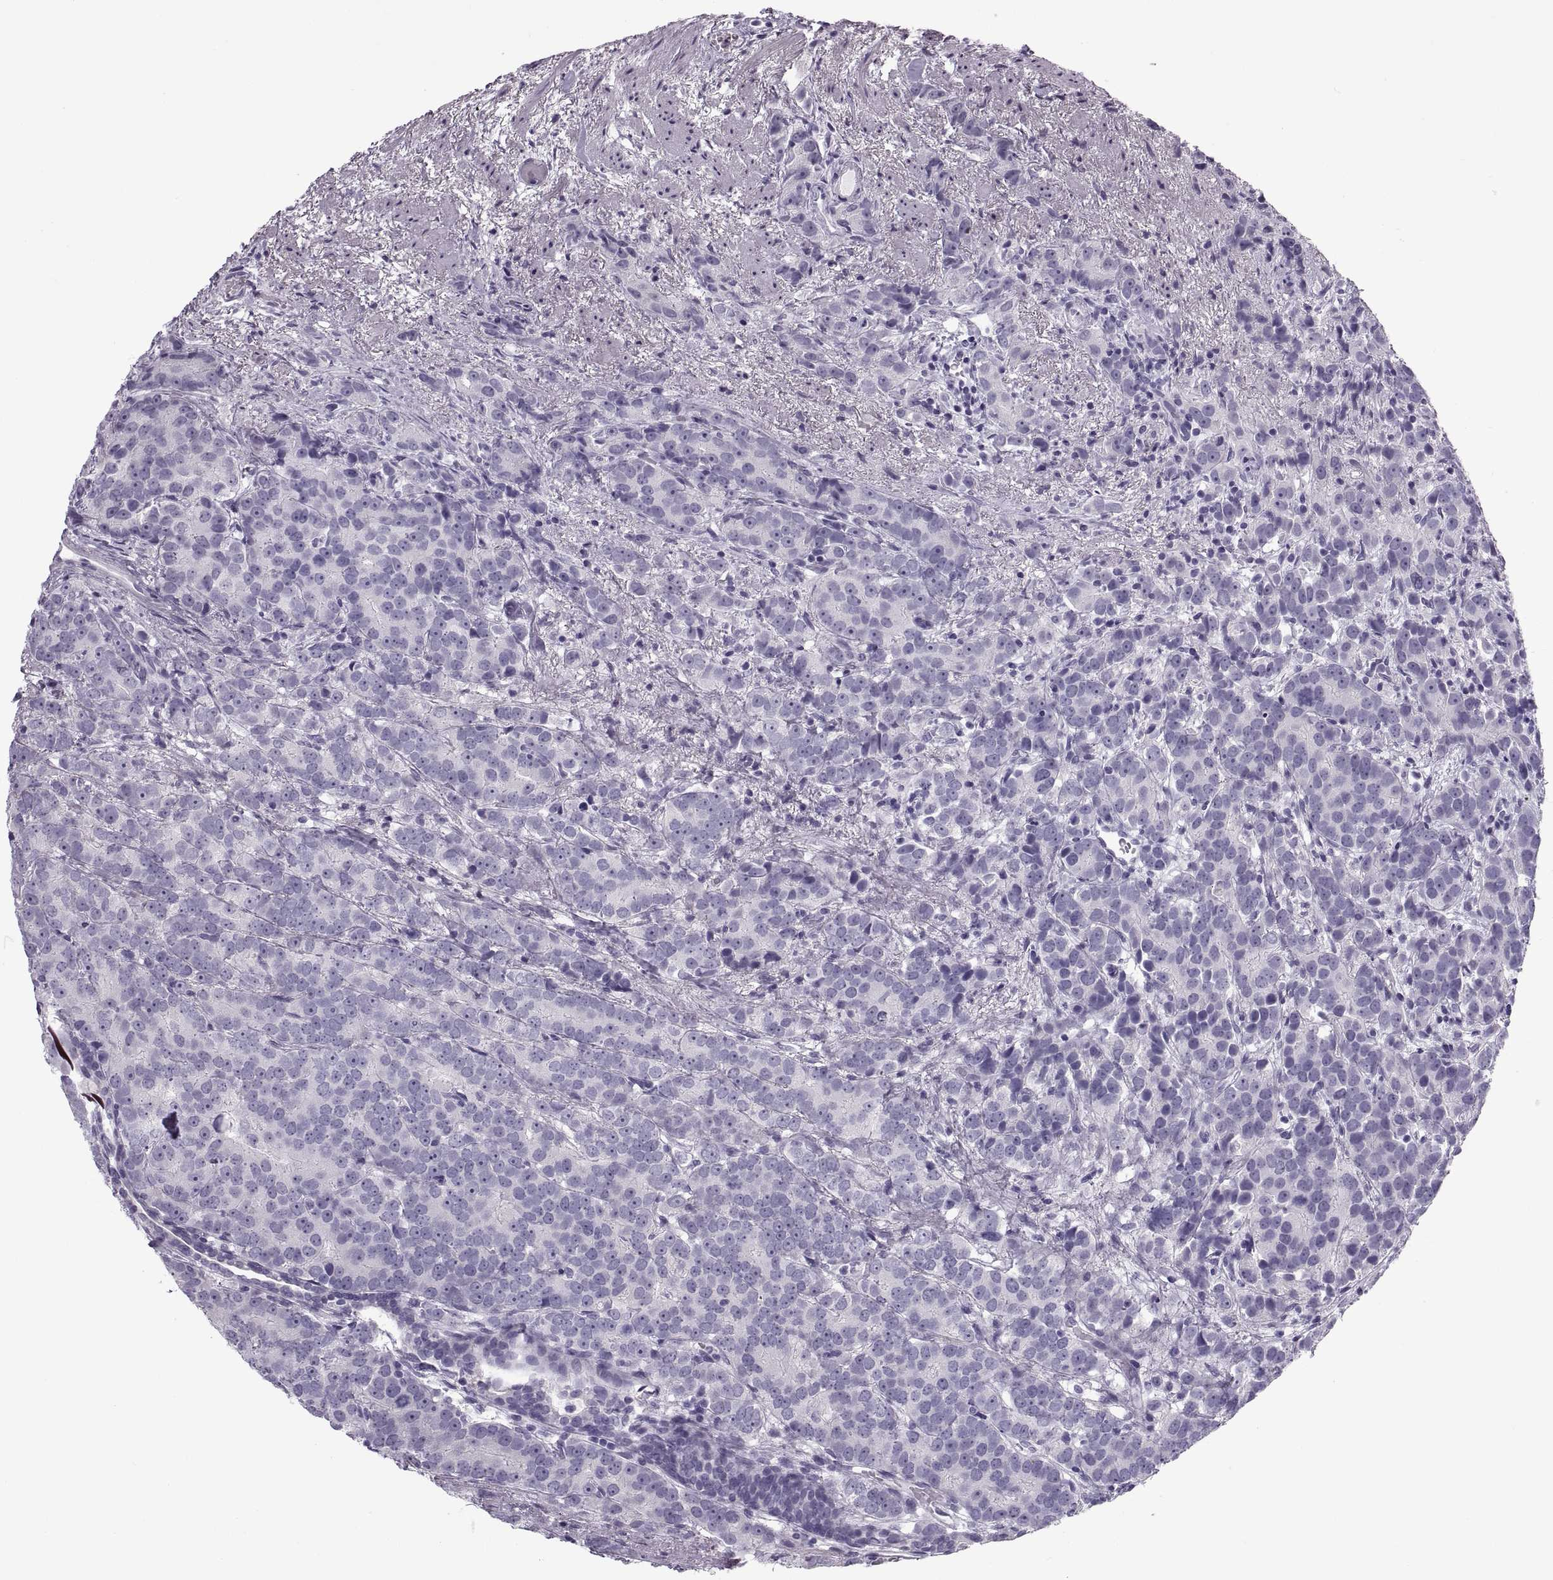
{"staining": {"intensity": "negative", "quantity": "none", "location": "none"}, "tissue": "prostate cancer", "cell_type": "Tumor cells", "image_type": "cancer", "snomed": [{"axis": "morphology", "description": "Adenocarcinoma, High grade"}, {"axis": "topography", "description": "Prostate"}], "caption": "High-grade adenocarcinoma (prostate) was stained to show a protein in brown. There is no significant staining in tumor cells.", "gene": "RLBP1", "patient": {"sex": "male", "age": 90}}